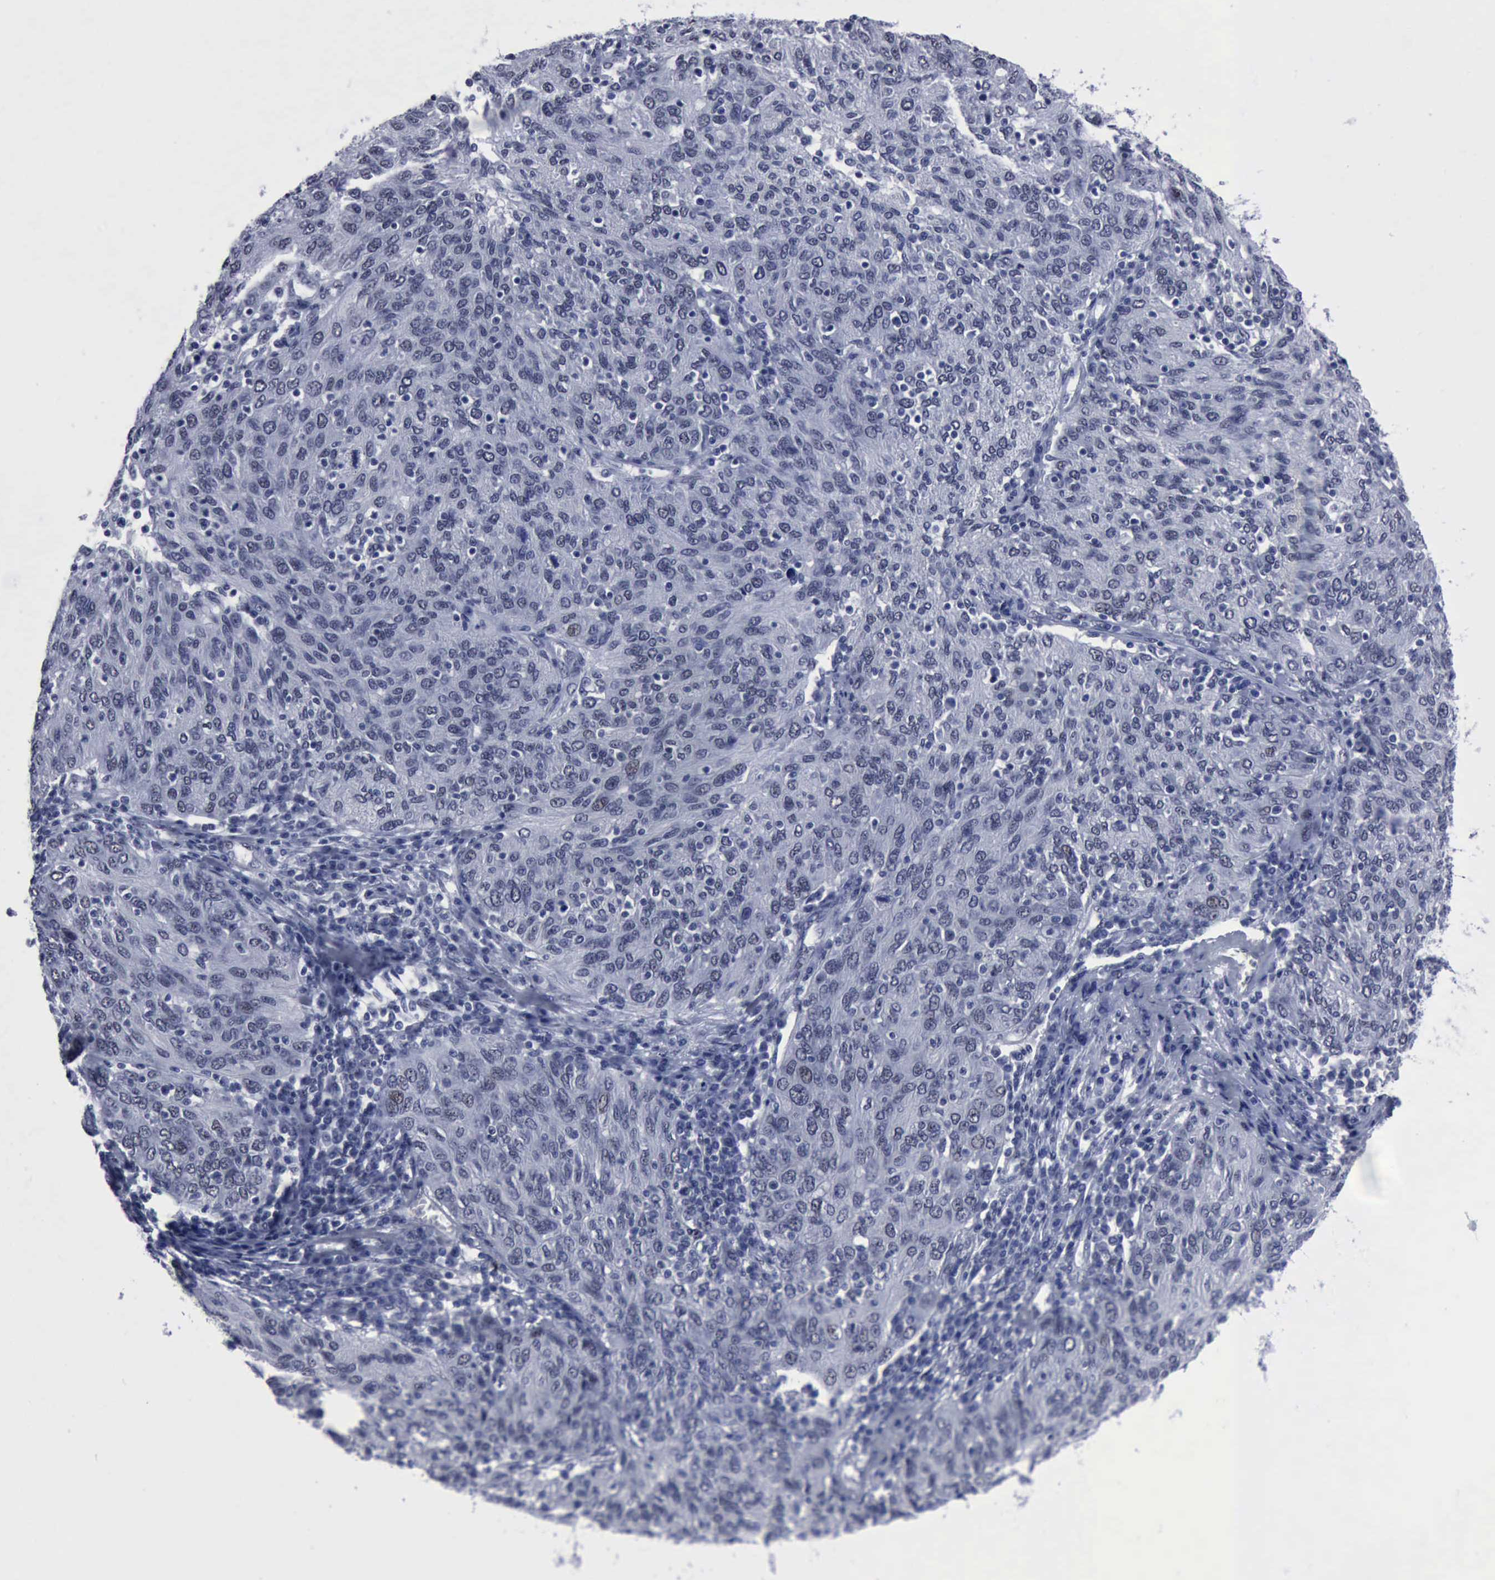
{"staining": {"intensity": "negative", "quantity": "none", "location": "none"}, "tissue": "ovarian cancer", "cell_type": "Tumor cells", "image_type": "cancer", "snomed": [{"axis": "morphology", "description": "Carcinoma, endometroid"}, {"axis": "topography", "description": "Ovary"}], "caption": "This is an IHC photomicrograph of endometroid carcinoma (ovarian). There is no expression in tumor cells.", "gene": "BRD1", "patient": {"sex": "female", "age": 50}}